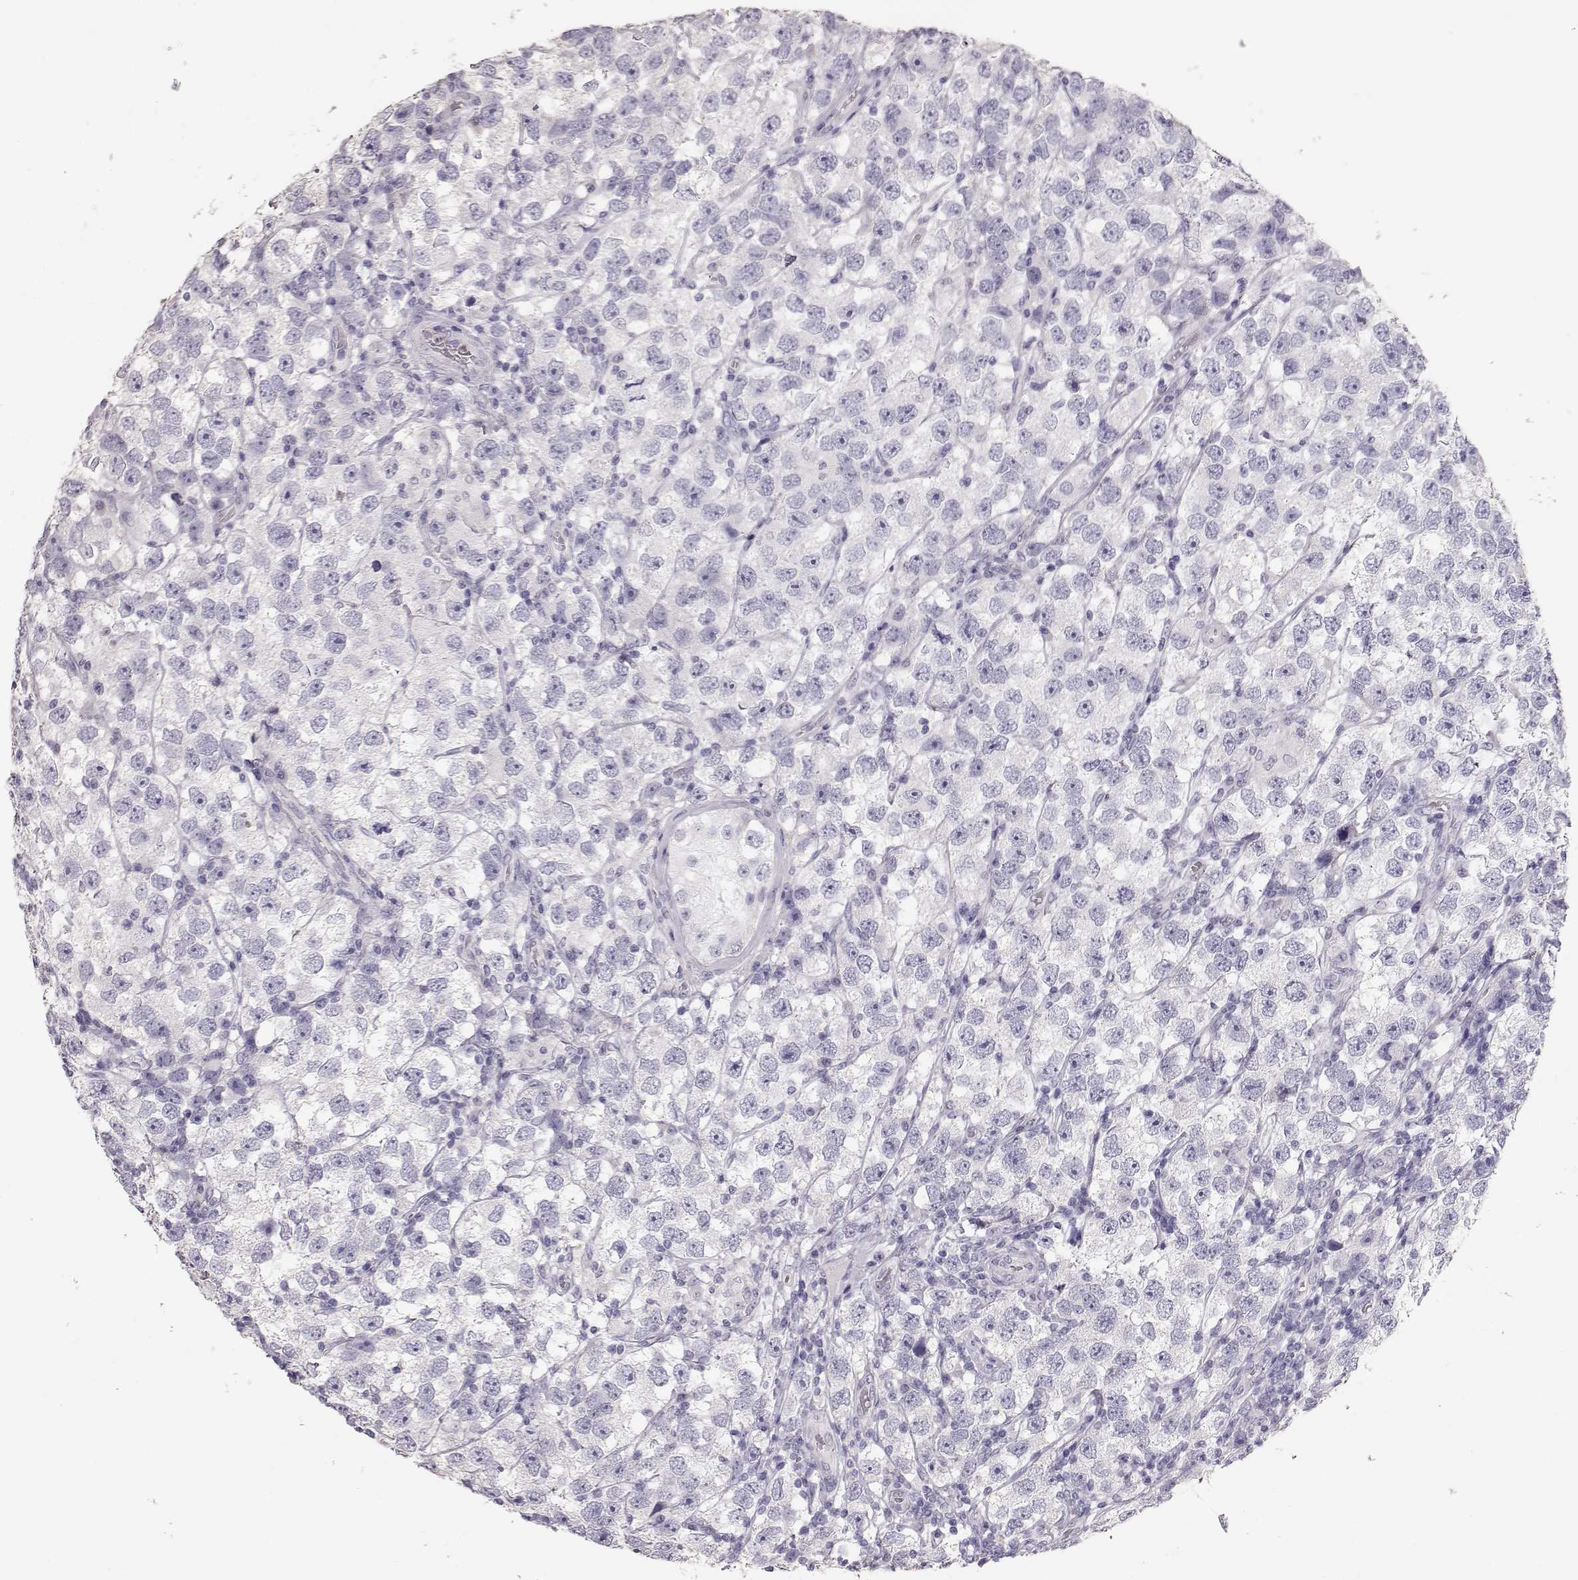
{"staining": {"intensity": "negative", "quantity": "none", "location": "none"}, "tissue": "testis cancer", "cell_type": "Tumor cells", "image_type": "cancer", "snomed": [{"axis": "morphology", "description": "Seminoma, NOS"}, {"axis": "topography", "description": "Testis"}], "caption": "Immunohistochemical staining of testis seminoma reveals no significant expression in tumor cells. (Brightfield microscopy of DAB (3,3'-diaminobenzidine) immunohistochemistry (IHC) at high magnification).", "gene": "POU1F1", "patient": {"sex": "male", "age": 26}}